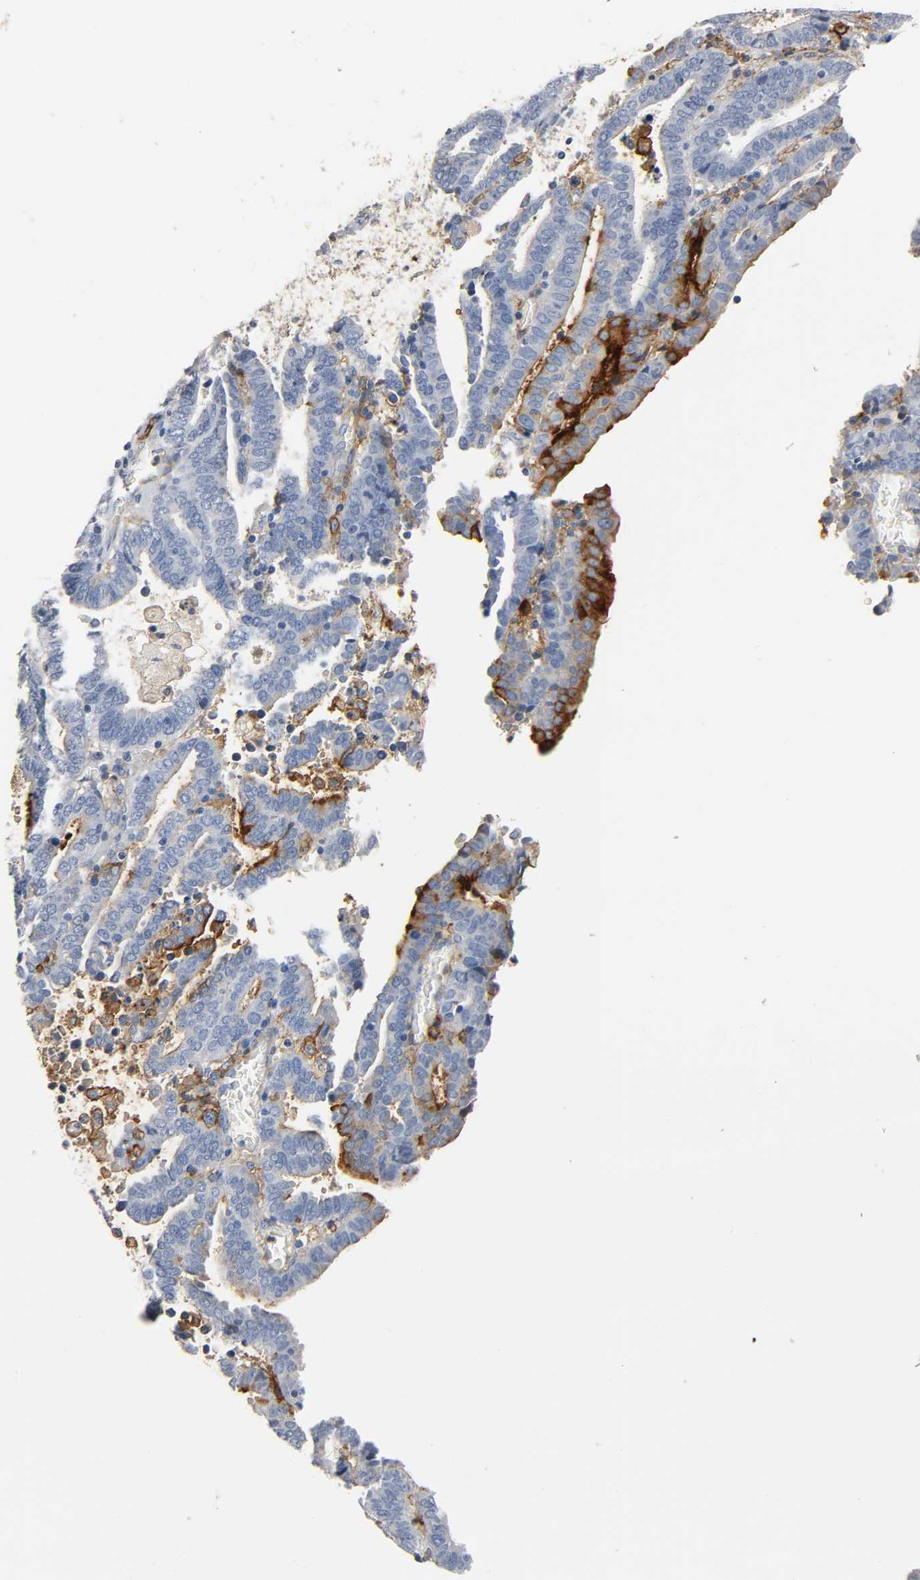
{"staining": {"intensity": "strong", "quantity": "<25%", "location": "cytoplasmic/membranous"}, "tissue": "endometrial cancer", "cell_type": "Tumor cells", "image_type": "cancer", "snomed": [{"axis": "morphology", "description": "Adenocarcinoma, NOS"}, {"axis": "topography", "description": "Uterus"}], "caption": "Immunohistochemistry (IHC) staining of endometrial cancer, which reveals medium levels of strong cytoplasmic/membranous expression in about <25% of tumor cells indicating strong cytoplasmic/membranous protein expression. The staining was performed using DAB (3,3'-diaminobenzidine) (brown) for protein detection and nuclei were counterstained in hematoxylin (blue).", "gene": "ANPEP", "patient": {"sex": "female", "age": 83}}